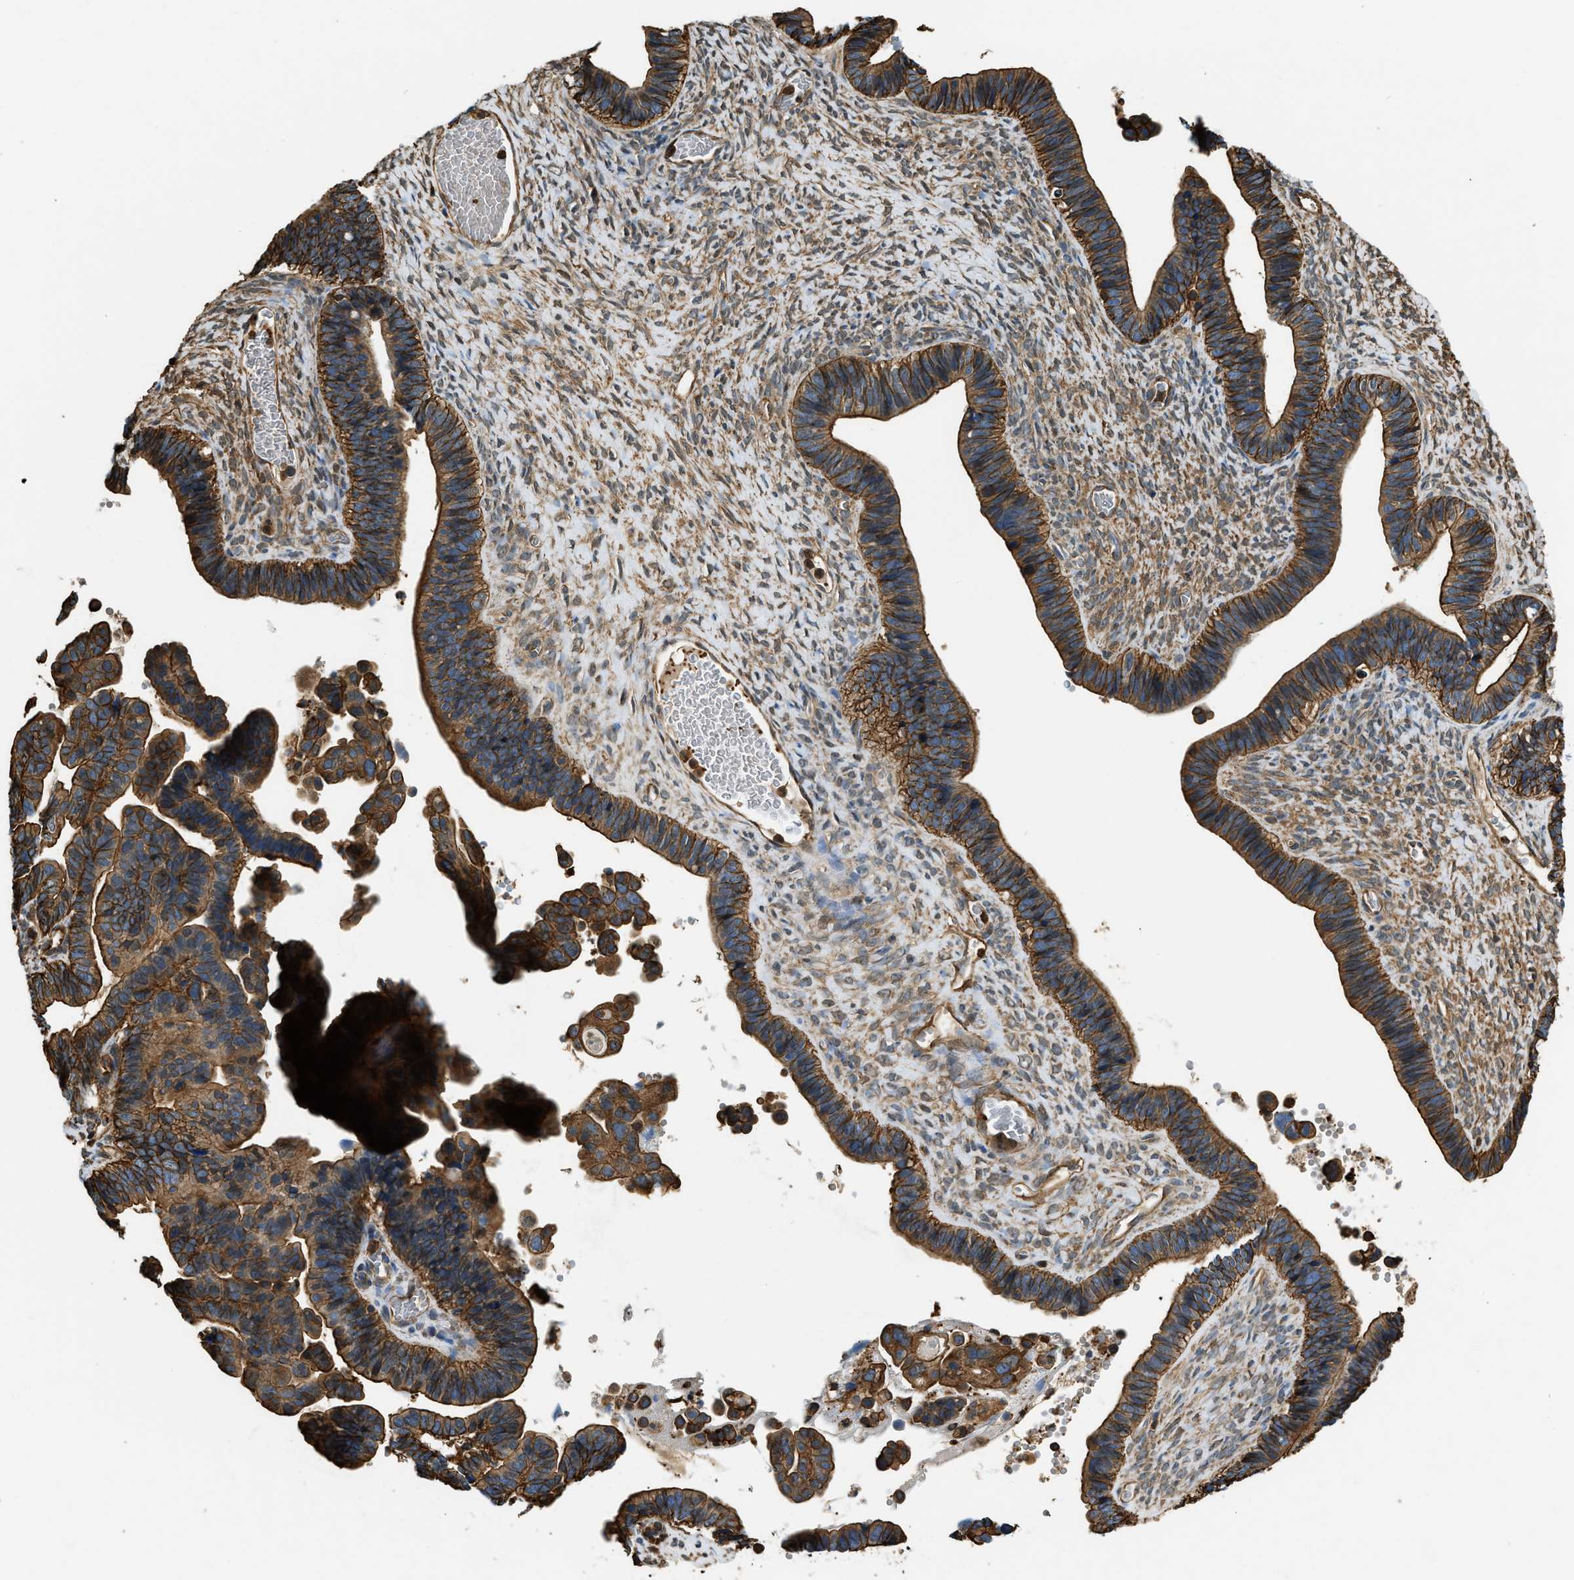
{"staining": {"intensity": "strong", "quantity": ">75%", "location": "cytoplasmic/membranous"}, "tissue": "ovarian cancer", "cell_type": "Tumor cells", "image_type": "cancer", "snomed": [{"axis": "morphology", "description": "Cystadenocarcinoma, serous, NOS"}, {"axis": "topography", "description": "Ovary"}], "caption": "Strong cytoplasmic/membranous expression is appreciated in about >75% of tumor cells in serous cystadenocarcinoma (ovarian).", "gene": "YARS1", "patient": {"sex": "female", "age": 56}}